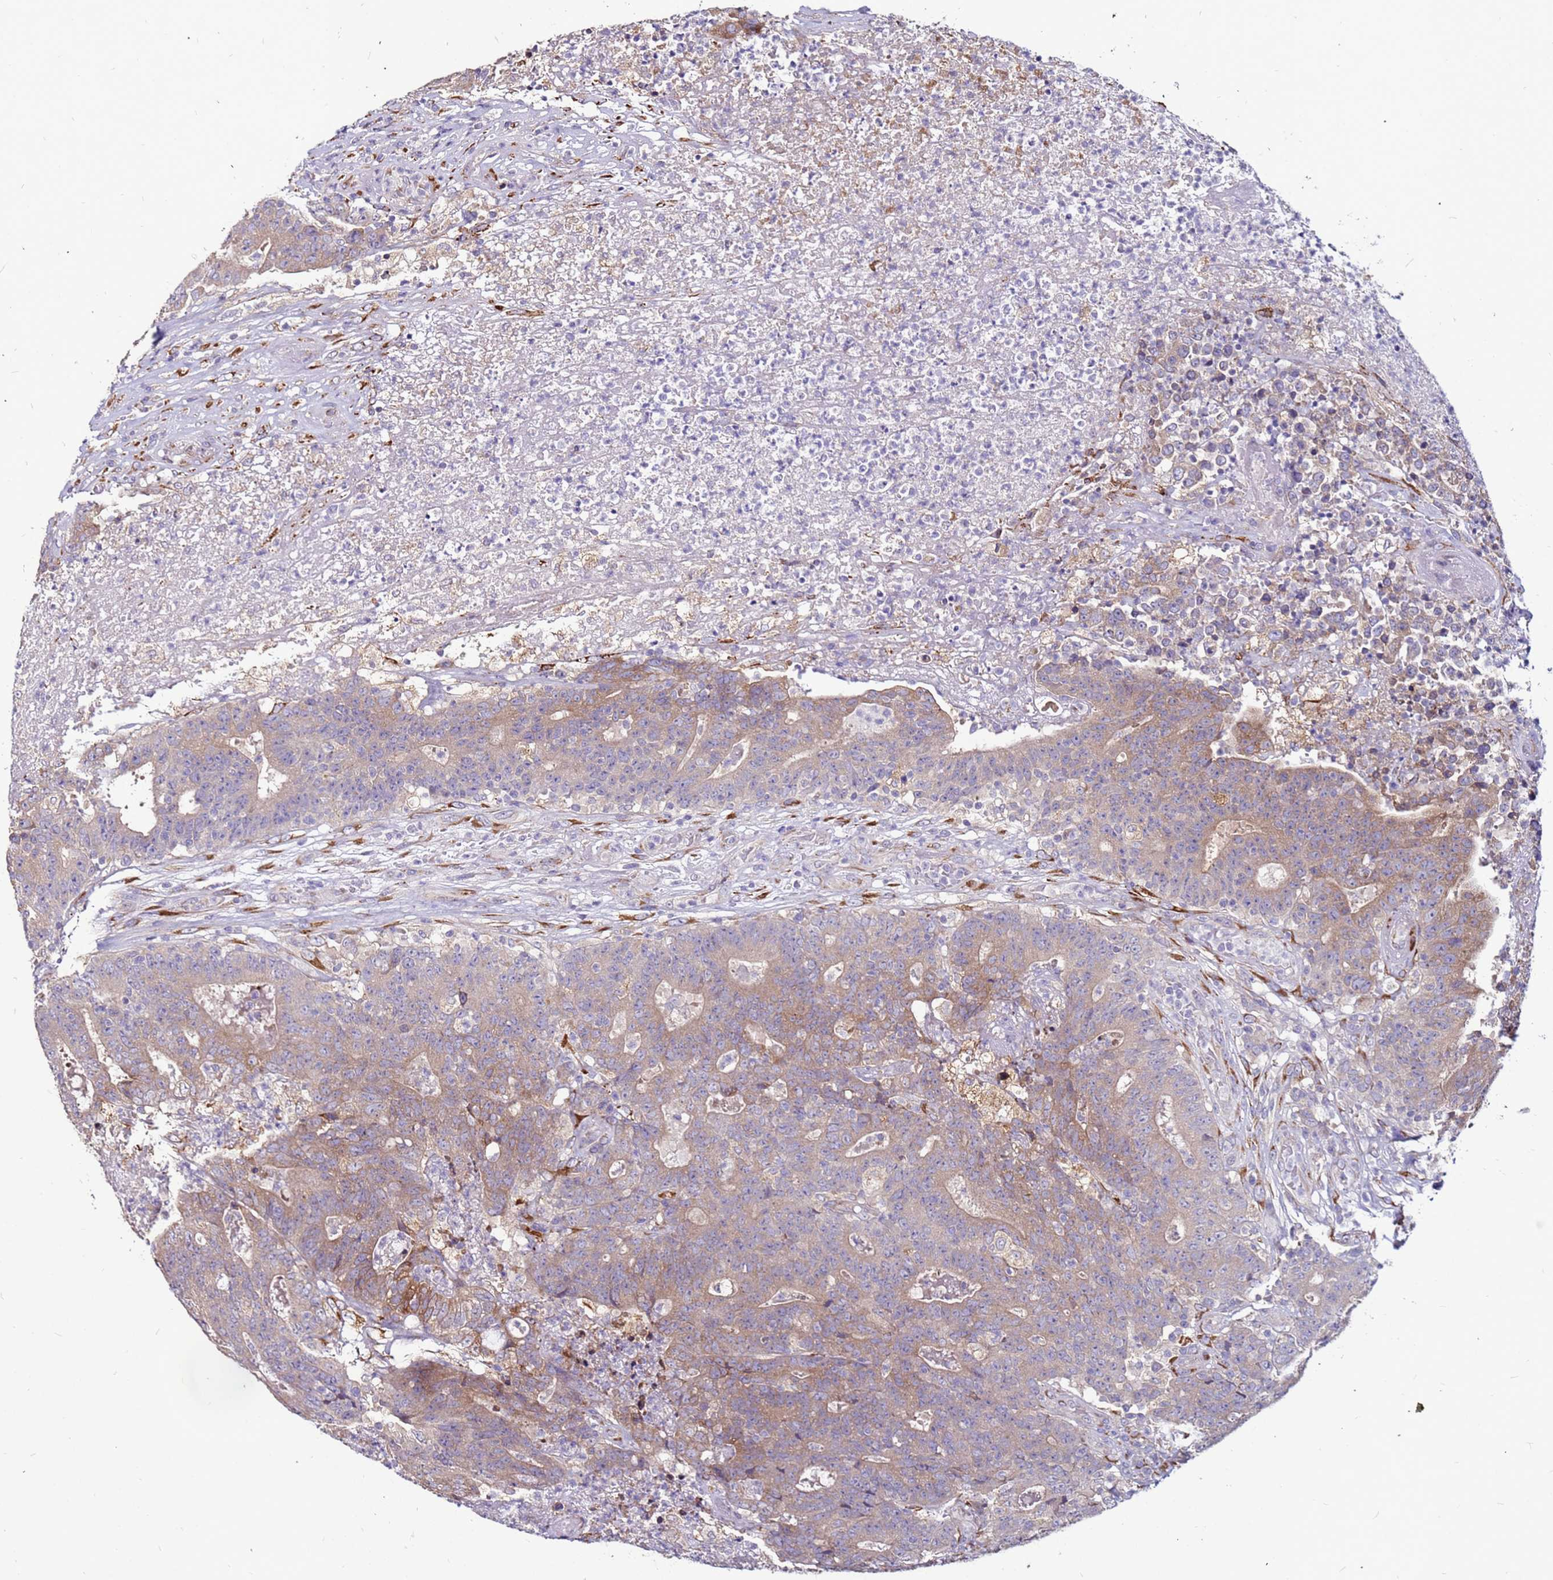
{"staining": {"intensity": "moderate", "quantity": ">75%", "location": "cytoplasmic/membranous"}, "tissue": "colorectal cancer", "cell_type": "Tumor cells", "image_type": "cancer", "snomed": [{"axis": "morphology", "description": "Adenocarcinoma, NOS"}, {"axis": "topography", "description": "Colon"}], "caption": "Colorectal cancer stained with immunohistochemistry demonstrates moderate cytoplasmic/membranous staining in approximately >75% of tumor cells.", "gene": "SLC44A3", "patient": {"sex": "female", "age": 75}}